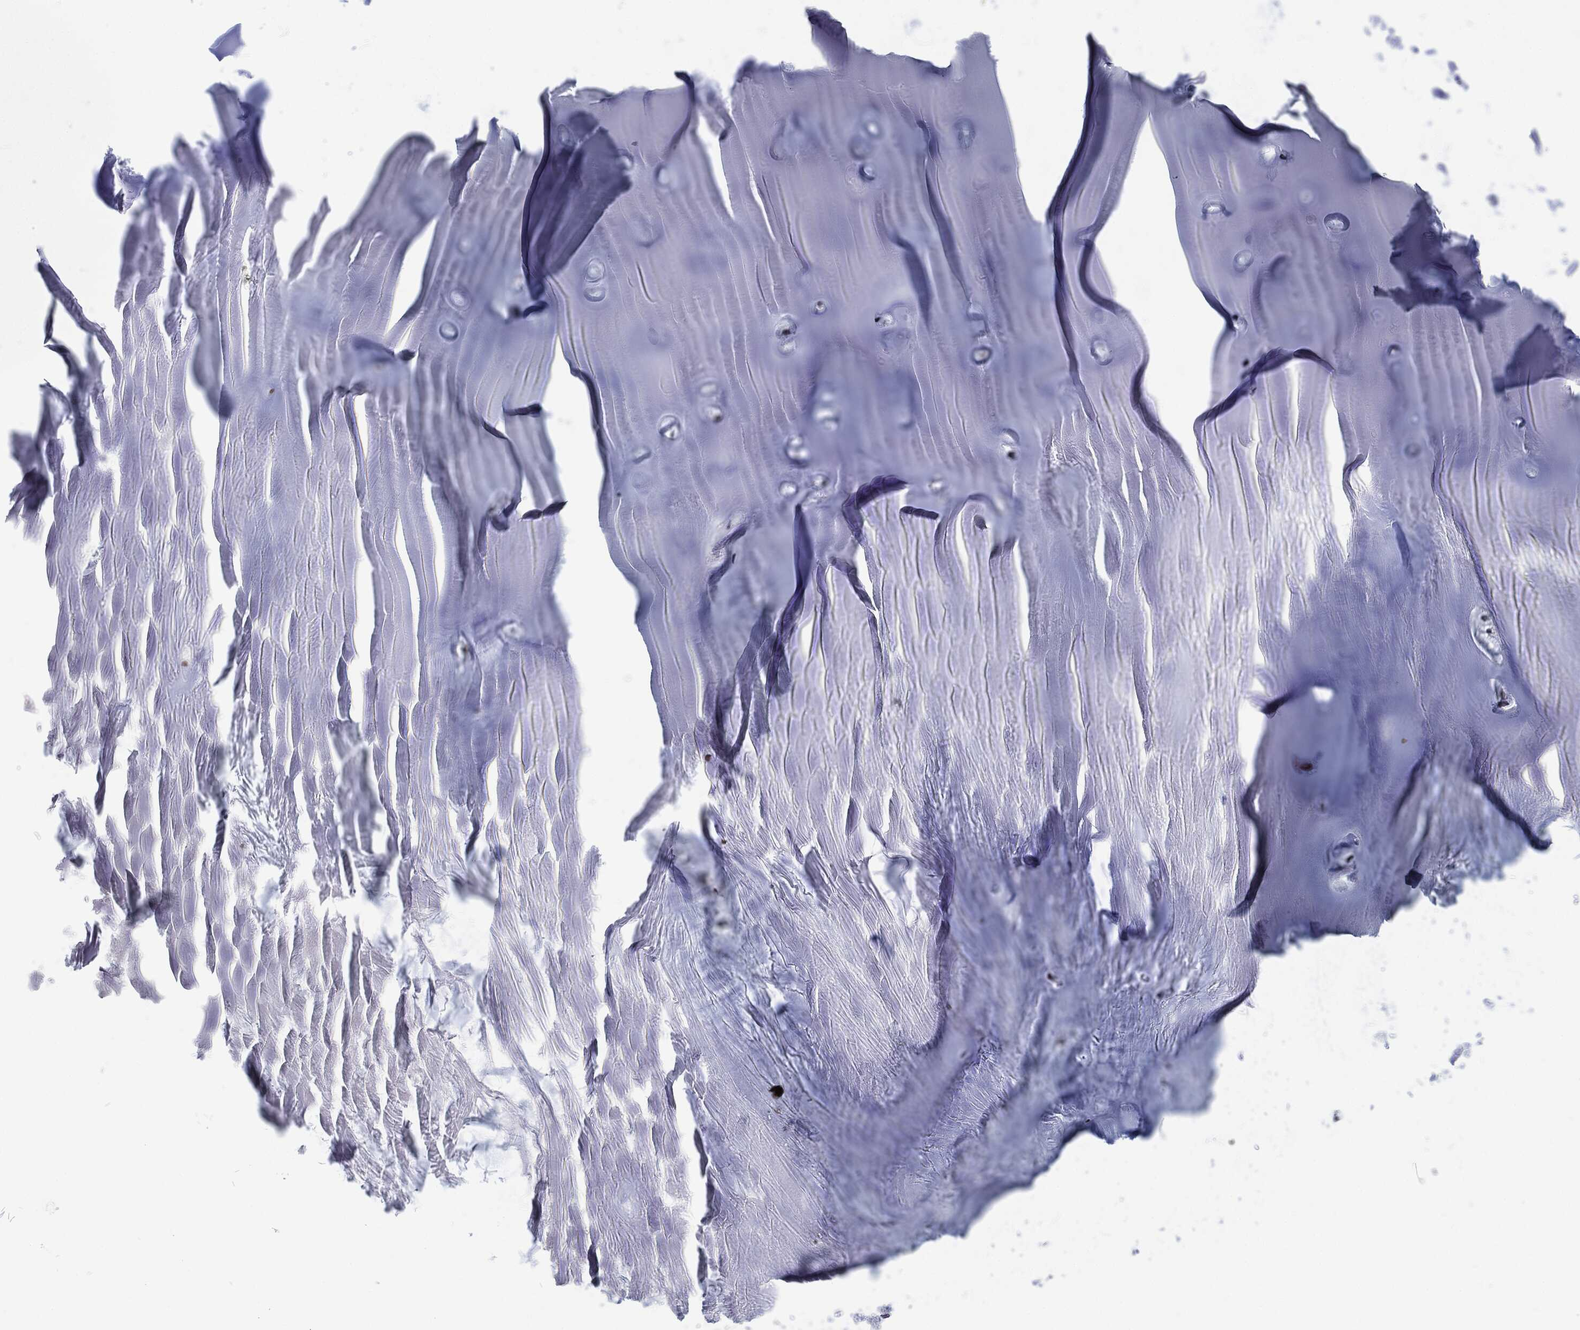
{"staining": {"intensity": "negative", "quantity": "none", "location": "none"}, "tissue": "adipose tissue", "cell_type": "Adipocytes", "image_type": "normal", "snomed": [{"axis": "morphology", "description": "Normal tissue, NOS"}, {"axis": "topography", "description": "Cartilage tissue"}], "caption": "This is a micrograph of immunohistochemistry (IHC) staining of benign adipose tissue, which shows no expression in adipocytes.", "gene": "DCPS", "patient": {"sex": "male", "age": 81}}